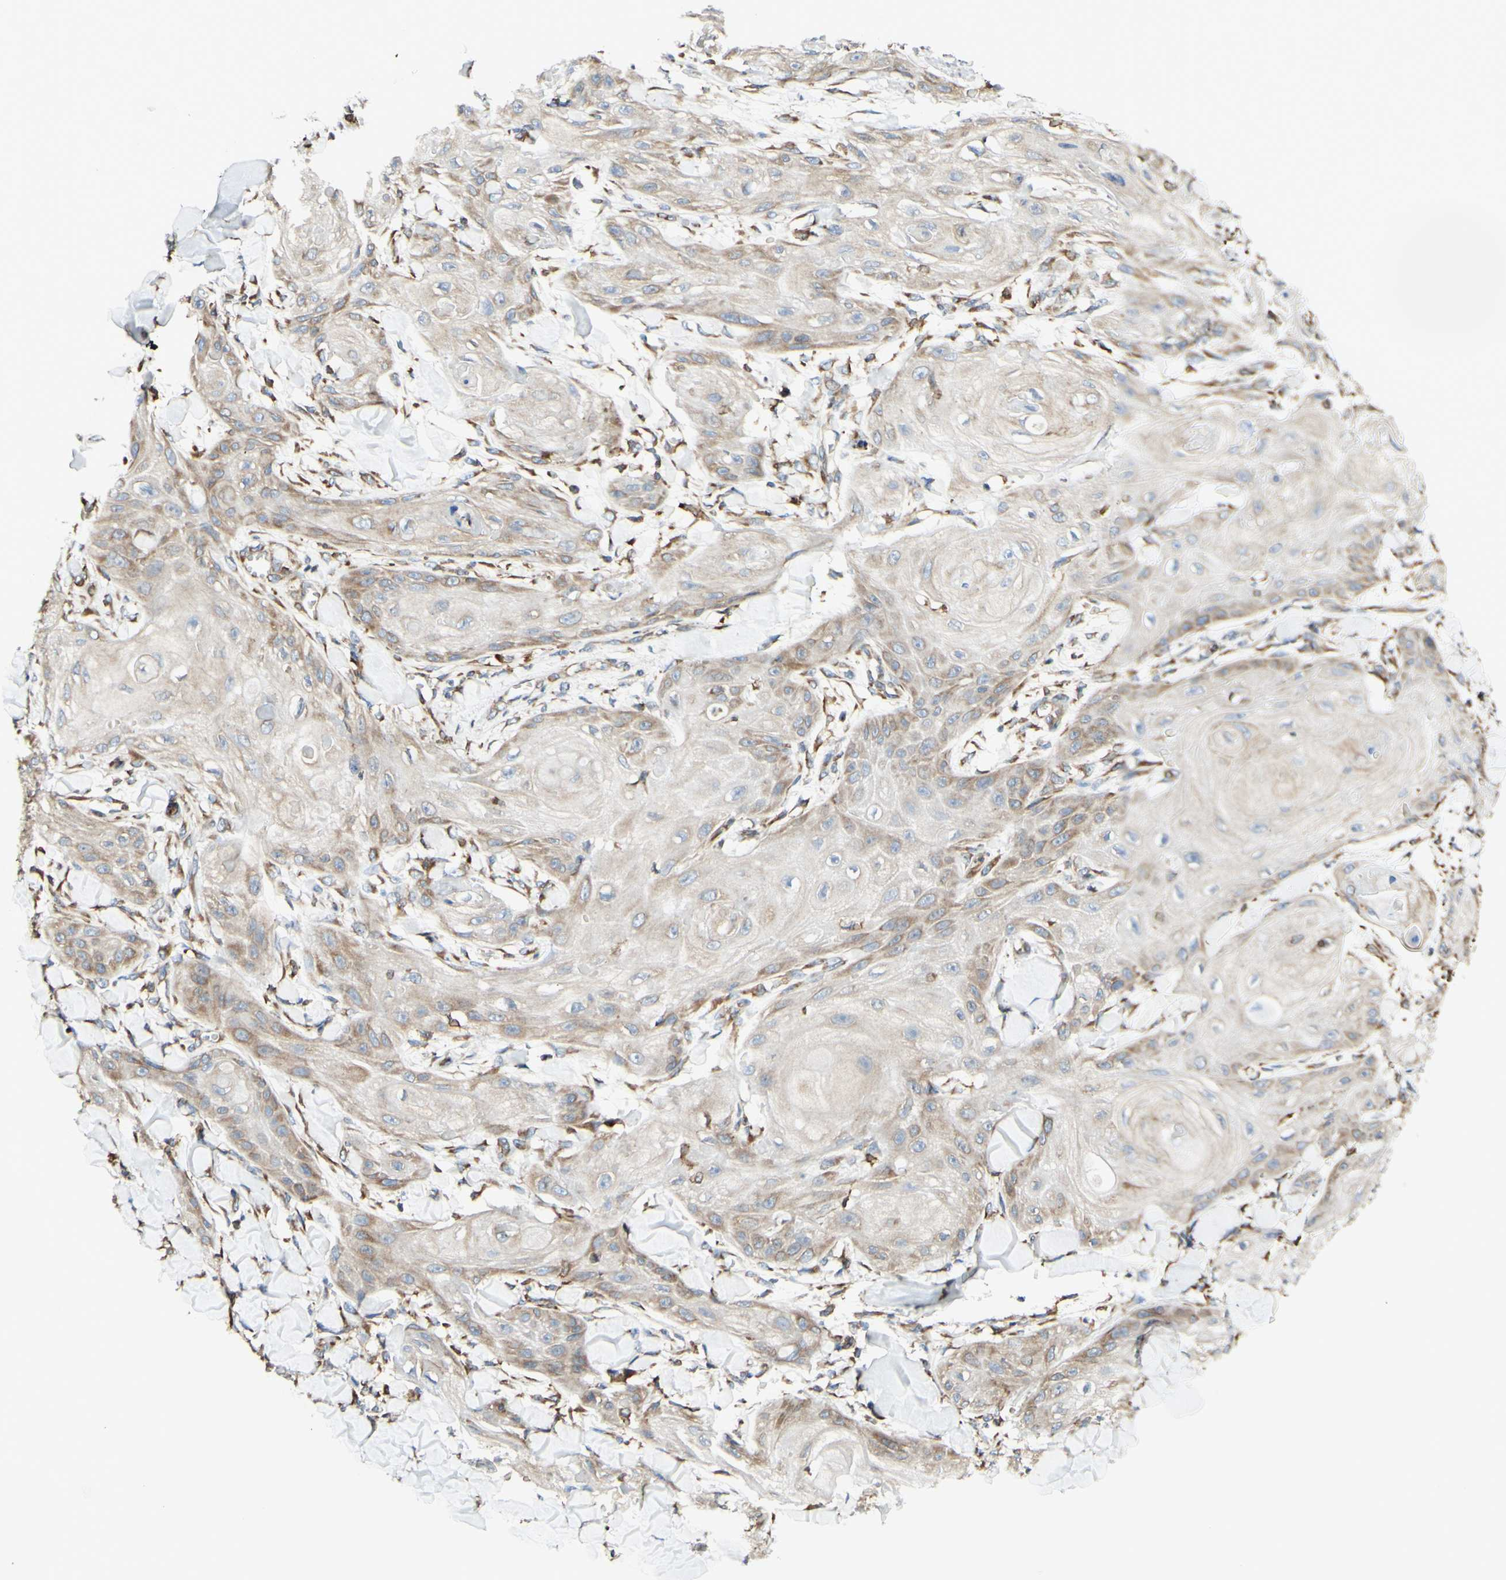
{"staining": {"intensity": "weak", "quantity": "<25%", "location": "cytoplasmic/membranous"}, "tissue": "skin cancer", "cell_type": "Tumor cells", "image_type": "cancer", "snomed": [{"axis": "morphology", "description": "Squamous cell carcinoma, NOS"}, {"axis": "topography", "description": "Skin"}], "caption": "Skin cancer was stained to show a protein in brown. There is no significant expression in tumor cells. The staining was performed using DAB to visualize the protein expression in brown, while the nuclei were stained in blue with hematoxylin (Magnification: 20x).", "gene": "DNAJB11", "patient": {"sex": "male", "age": 74}}